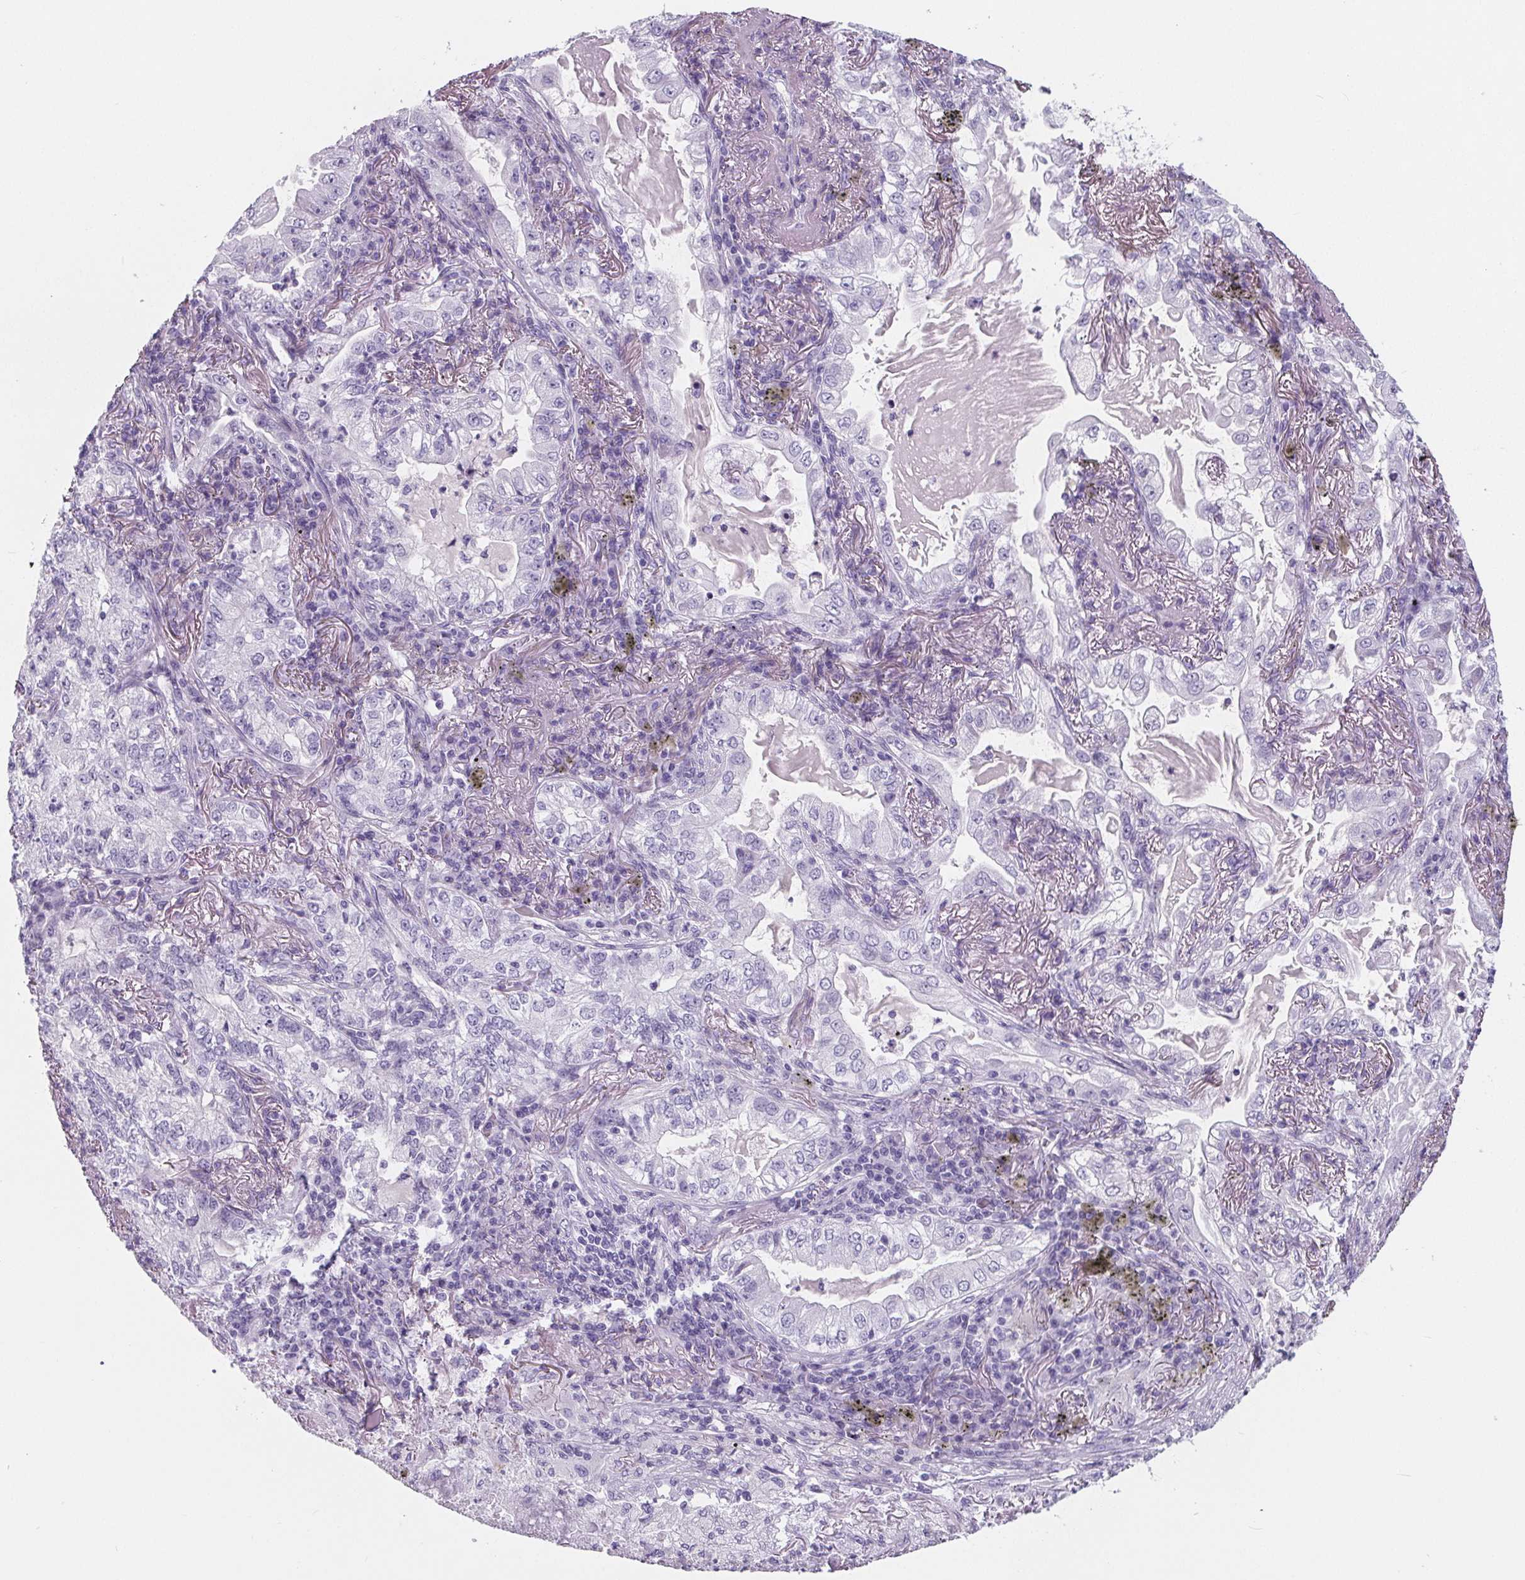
{"staining": {"intensity": "negative", "quantity": "none", "location": "none"}, "tissue": "lung cancer", "cell_type": "Tumor cells", "image_type": "cancer", "snomed": [{"axis": "morphology", "description": "Adenocarcinoma, NOS"}, {"axis": "topography", "description": "Lung"}], "caption": "An immunohistochemistry (IHC) histopathology image of lung cancer is shown. There is no staining in tumor cells of lung cancer. (DAB (3,3'-diaminobenzidine) immunohistochemistry (IHC) visualized using brightfield microscopy, high magnification).", "gene": "ADRB1", "patient": {"sex": "female", "age": 73}}